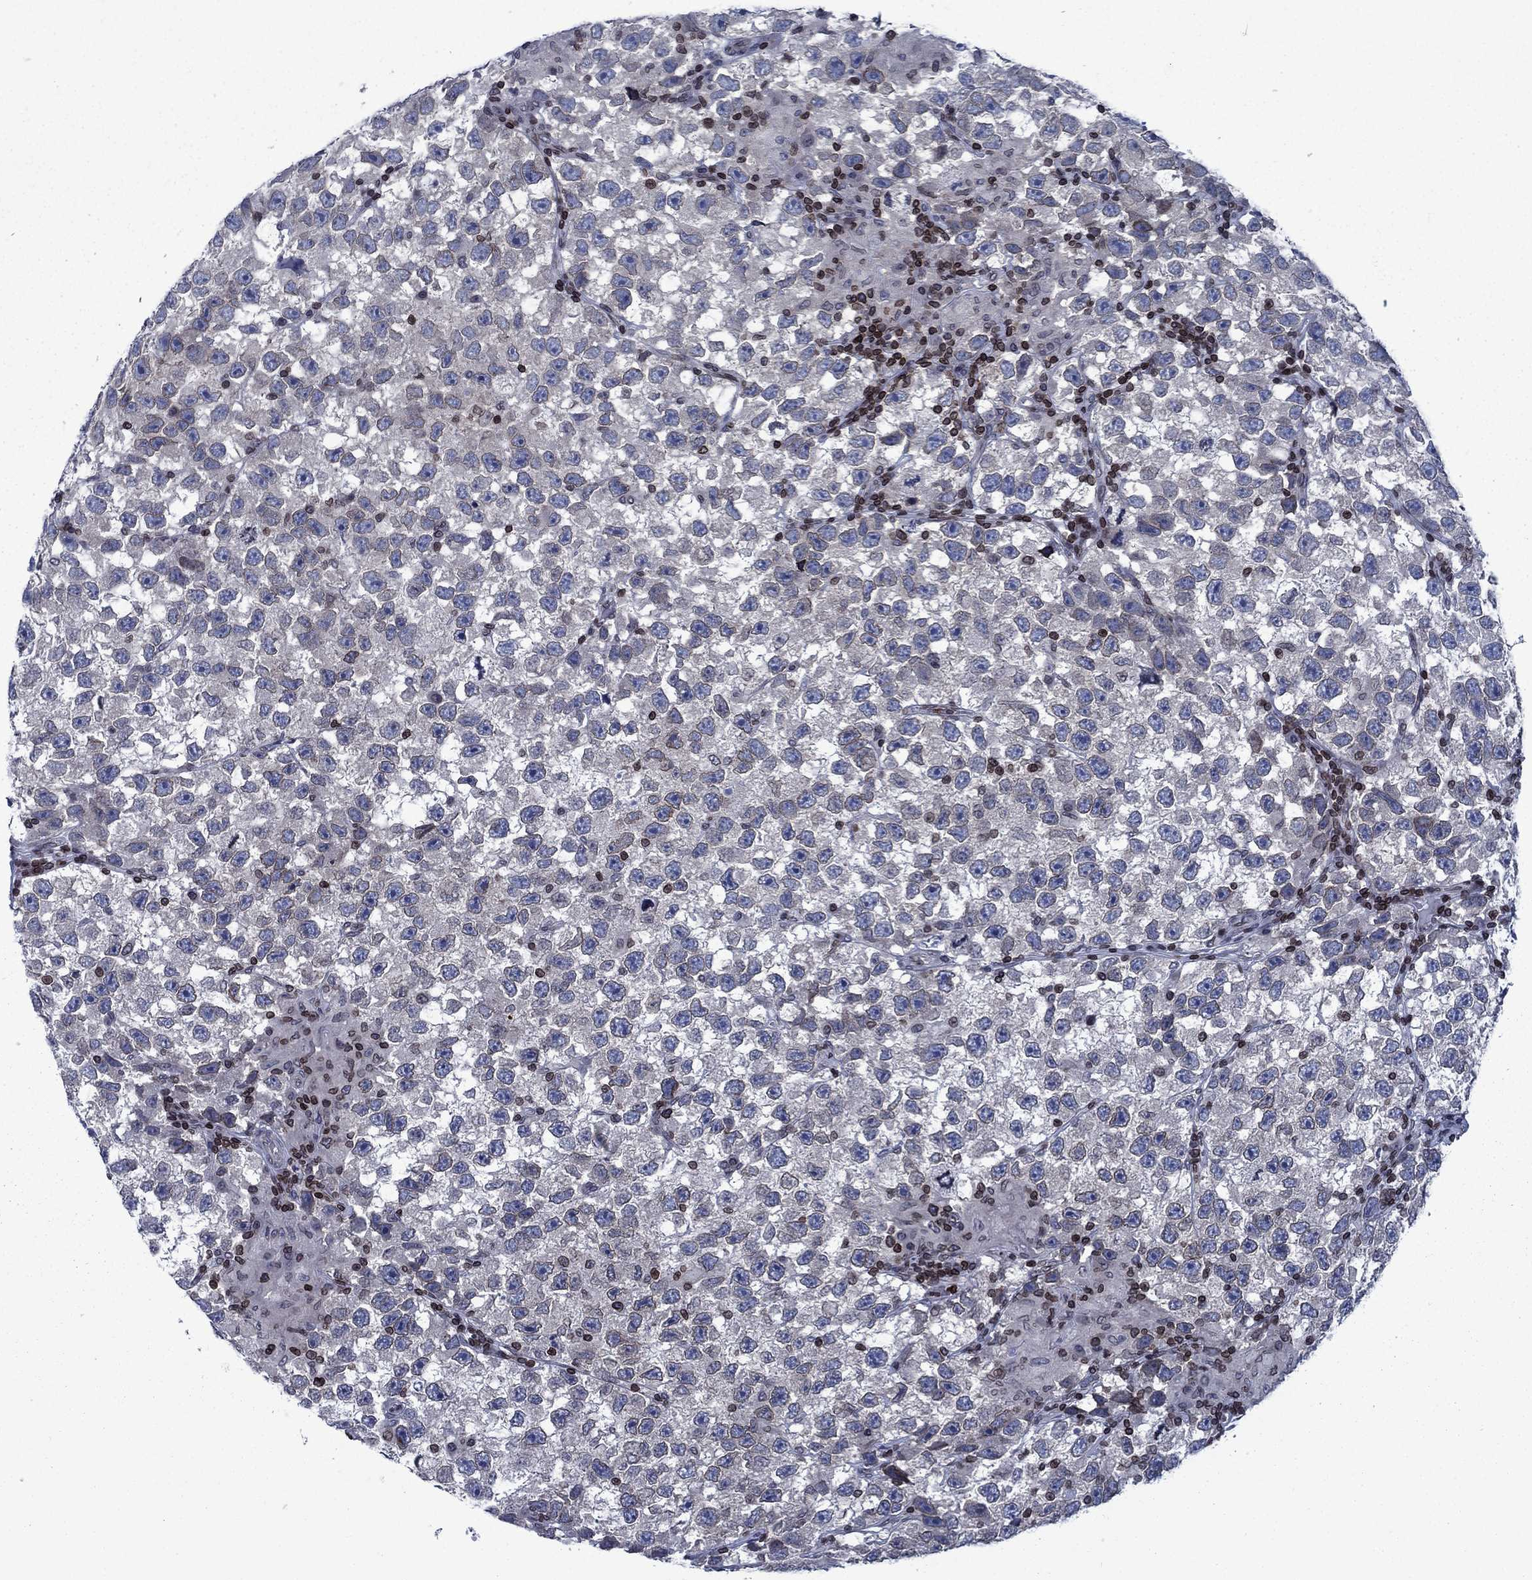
{"staining": {"intensity": "negative", "quantity": "none", "location": "none"}, "tissue": "testis cancer", "cell_type": "Tumor cells", "image_type": "cancer", "snomed": [{"axis": "morphology", "description": "Seminoma, NOS"}, {"axis": "topography", "description": "Testis"}], "caption": "This histopathology image is of seminoma (testis) stained with immunohistochemistry to label a protein in brown with the nuclei are counter-stained blue. There is no expression in tumor cells.", "gene": "SLA", "patient": {"sex": "male", "age": 26}}